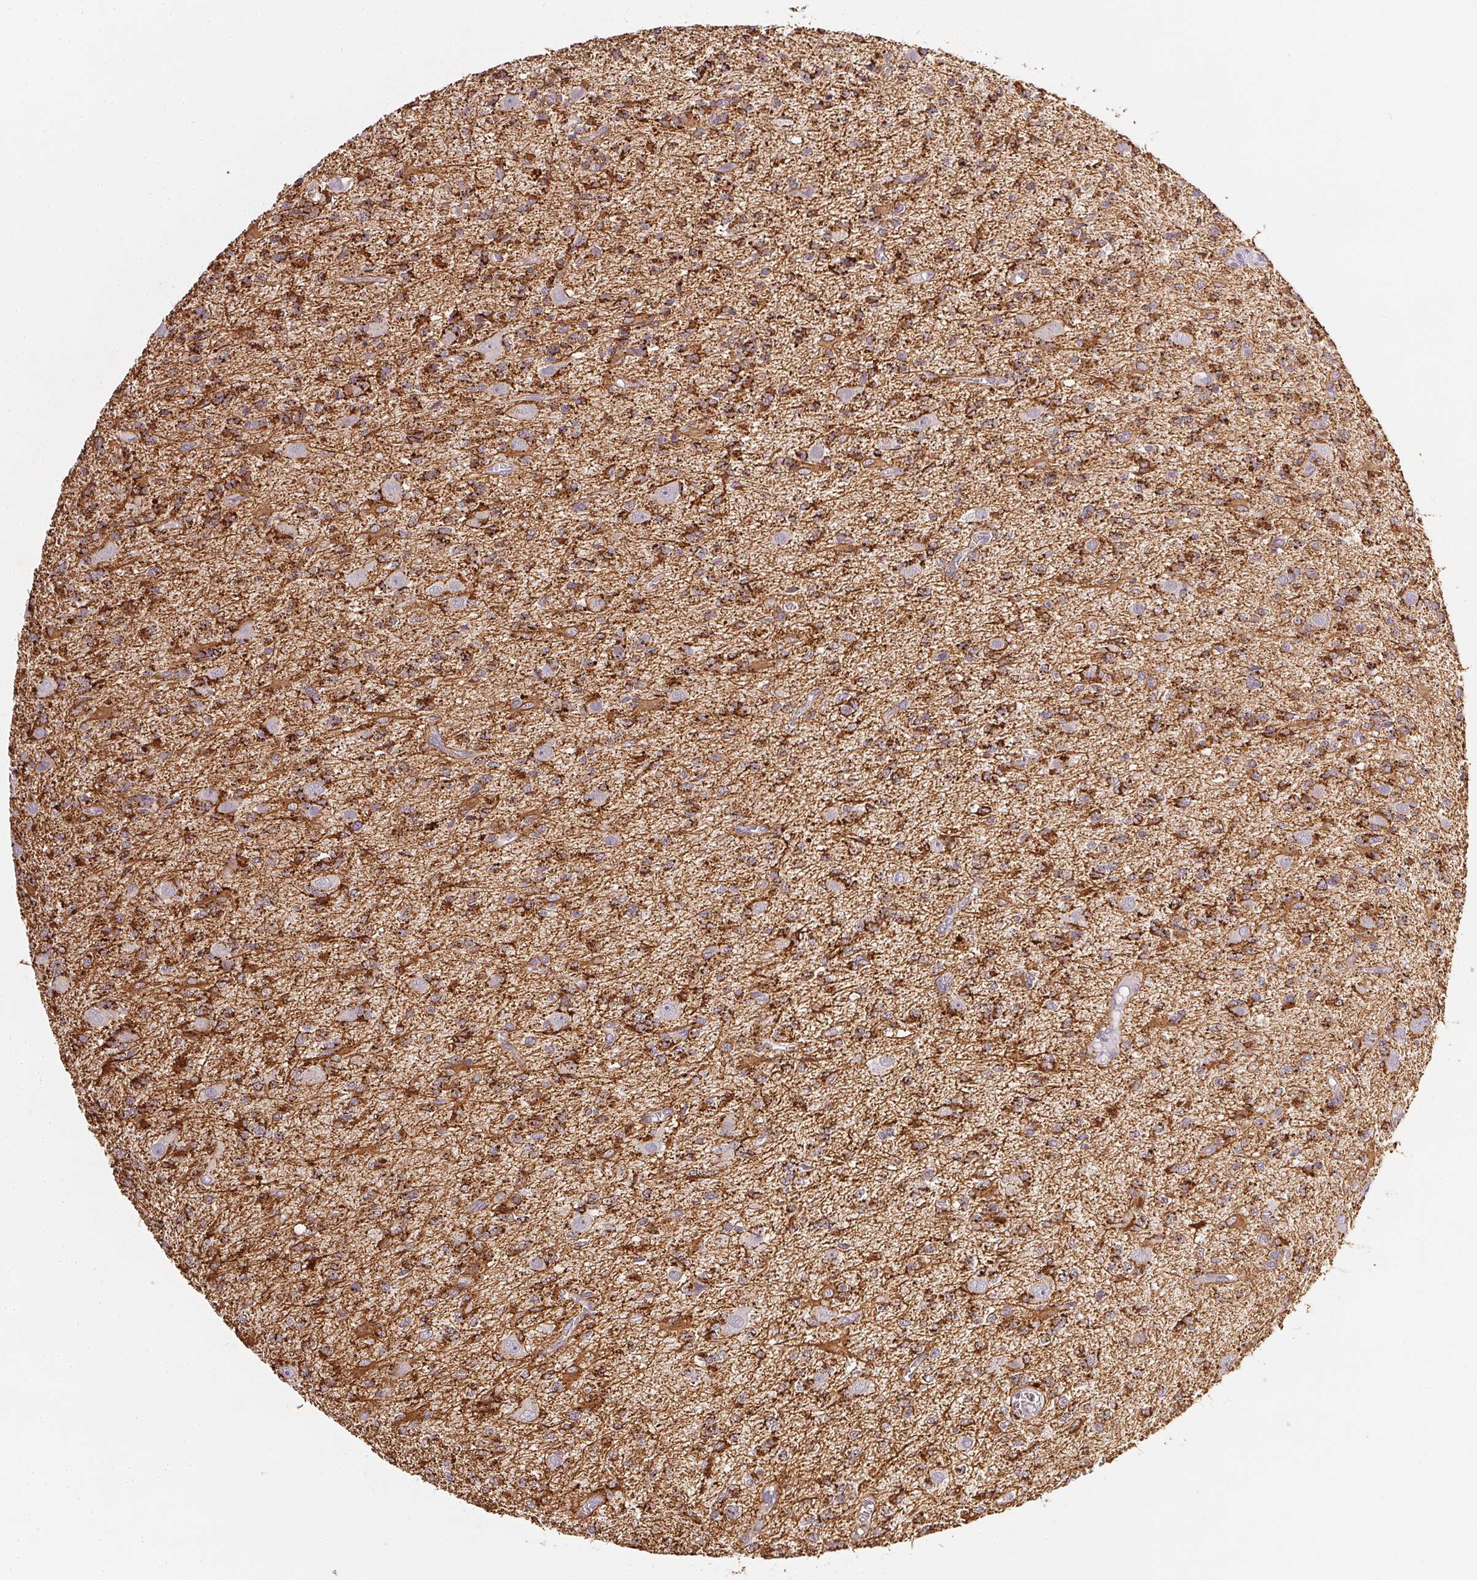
{"staining": {"intensity": "moderate", "quantity": "<25%", "location": "cytoplasmic/membranous"}, "tissue": "glioma", "cell_type": "Tumor cells", "image_type": "cancer", "snomed": [{"axis": "morphology", "description": "Glioma, malignant, Low grade"}, {"axis": "topography", "description": "Brain"}], "caption": "Immunohistochemical staining of human glioma displays low levels of moderate cytoplasmic/membranous staining in about <25% of tumor cells.", "gene": "NCOA4", "patient": {"sex": "male", "age": 64}}